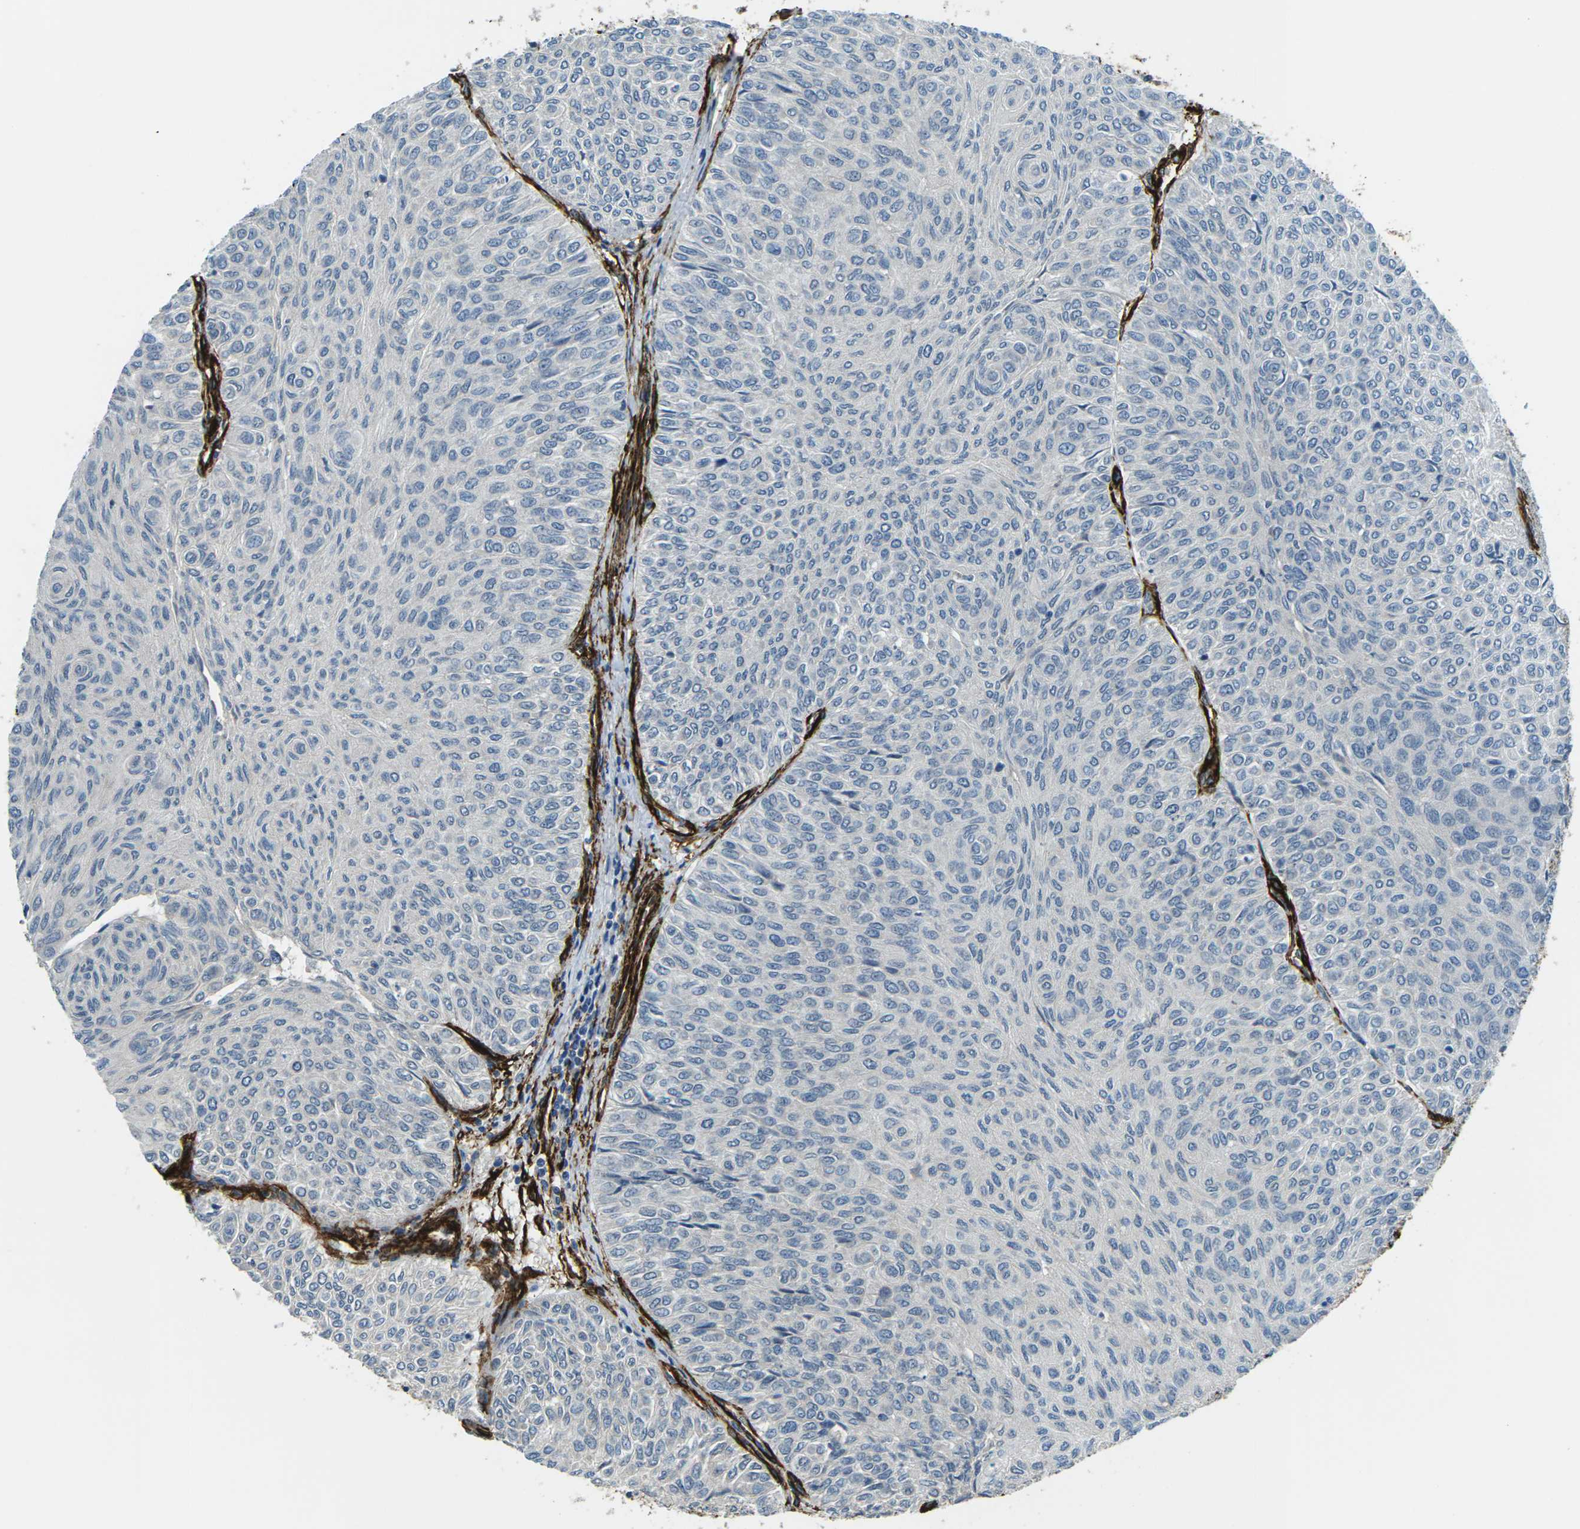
{"staining": {"intensity": "negative", "quantity": "none", "location": "none"}, "tissue": "urothelial cancer", "cell_type": "Tumor cells", "image_type": "cancer", "snomed": [{"axis": "morphology", "description": "Urothelial carcinoma, Low grade"}, {"axis": "topography", "description": "Urinary bladder"}], "caption": "The image displays no staining of tumor cells in urothelial cancer.", "gene": "GRAMD1C", "patient": {"sex": "male", "age": 78}}